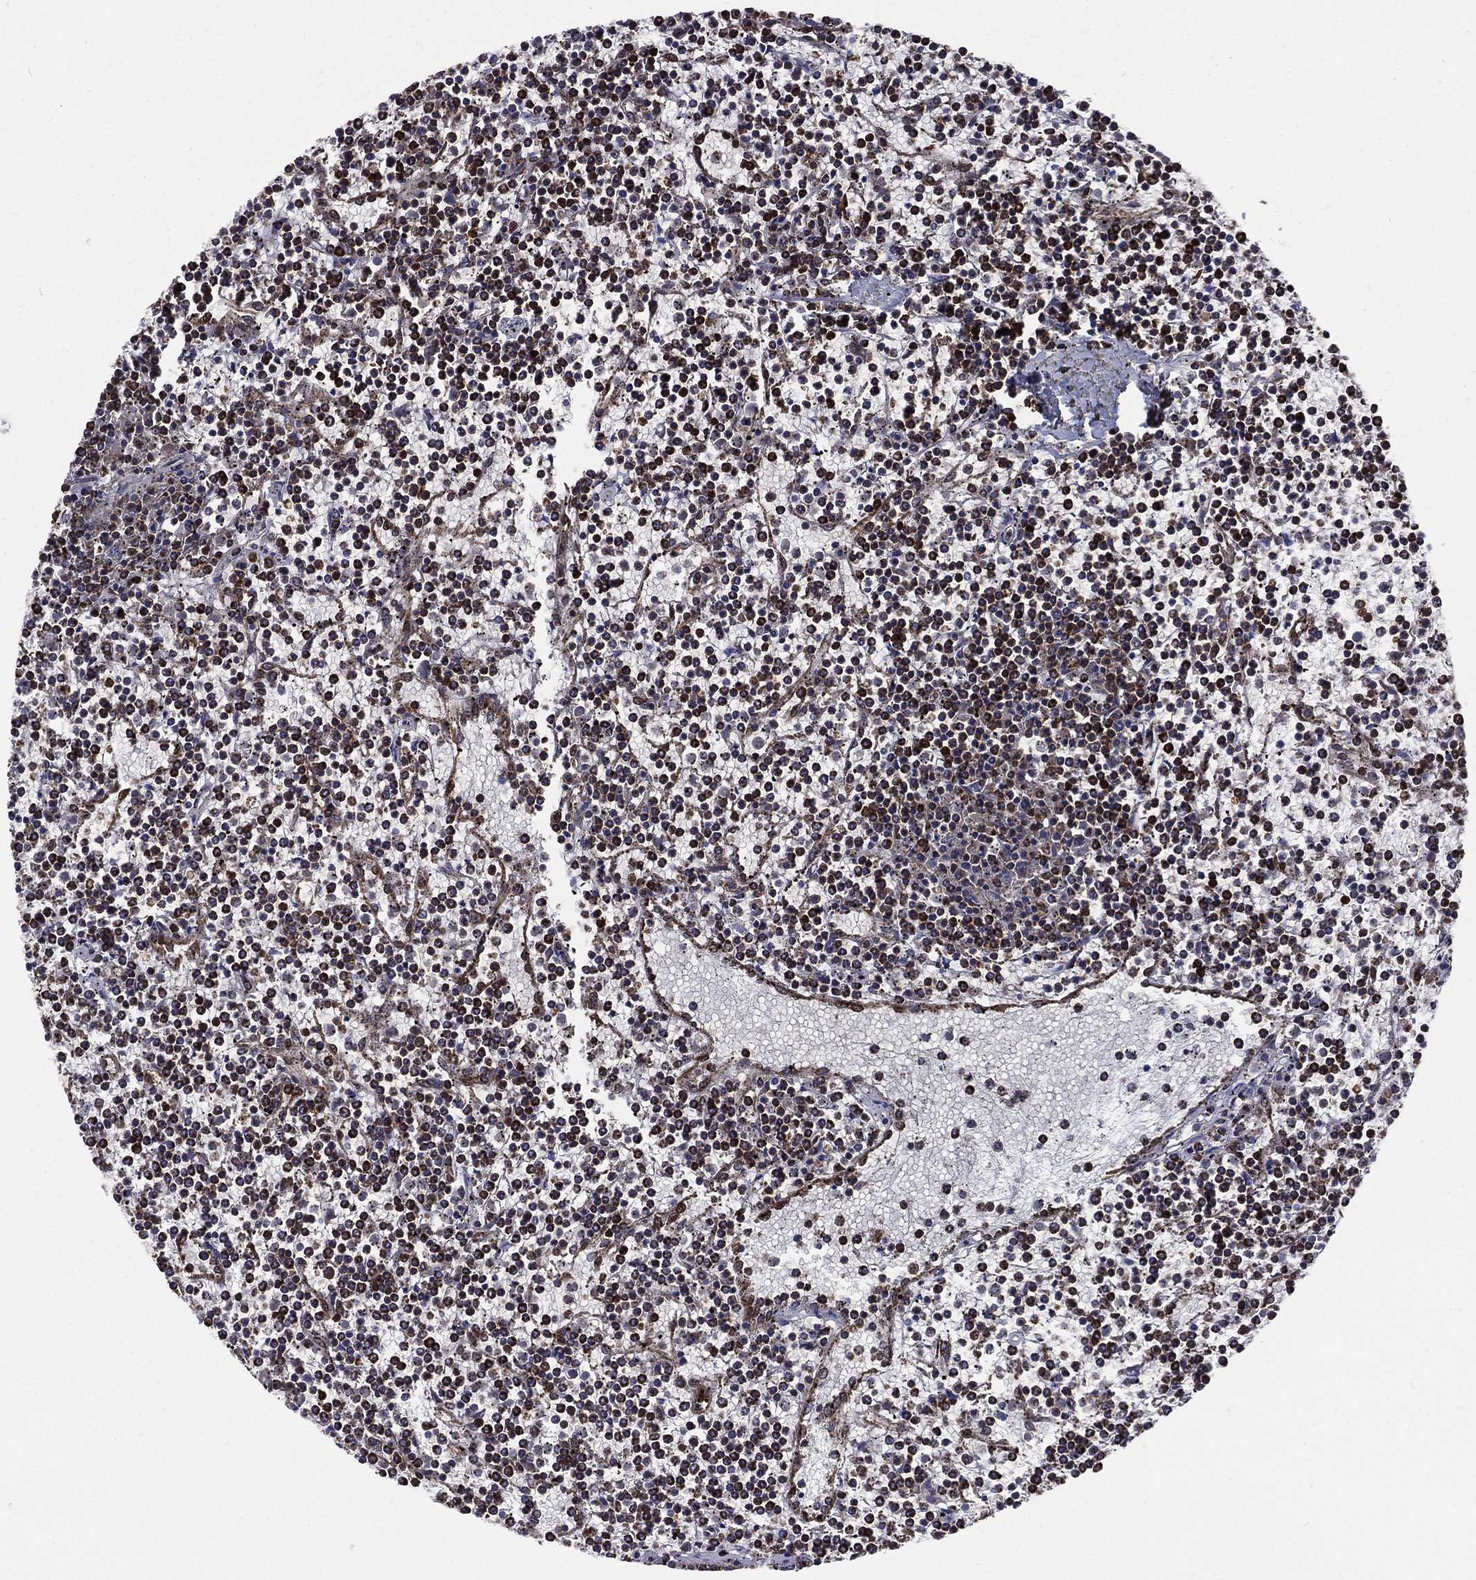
{"staining": {"intensity": "strong", "quantity": ">75%", "location": "cytoplasmic/membranous"}, "tissue": "lymphoma", "cell_type": "Tumor cells", "image_type": "cancer", "snomed": [{"axis": "morphology", "description": "Malignant lymphoma, non-Hodgkin's type, Low grade"}, {"axis": "topography", "description": "Spleen"}], "caption": "DAB immunohistochemical staining of human lymphoma demonstrates strong cytoplasmic/membranous protein staining in about >75% of tumor cells.", "gene": "ANKRD37", "patient": {"sex": "female", "age": 19}}